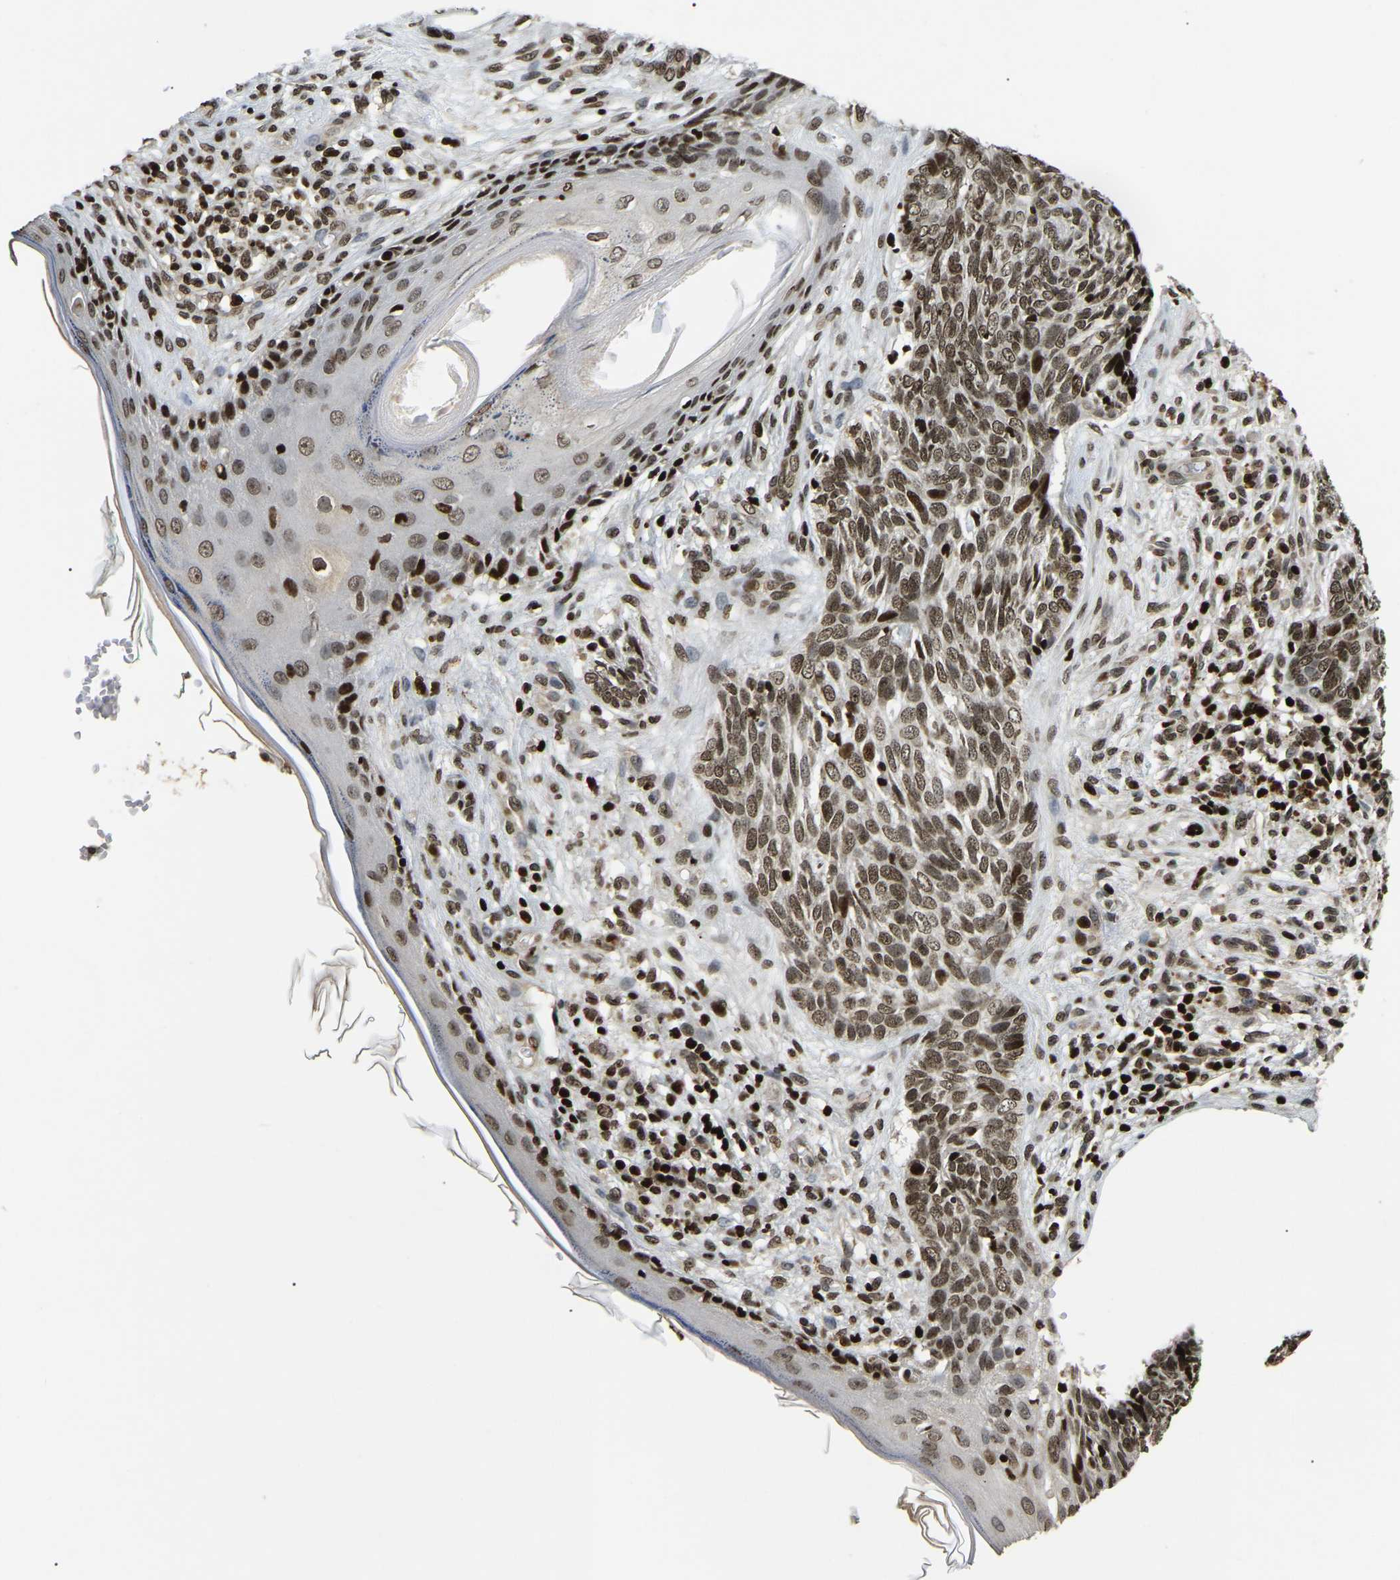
{"staining": {"intensity": "moderate", "quantity": ">75%", "location": "nuclear"}, "tissue": "skin cancer", "cell_type": "Tumor cells", "image_type": "cancer", "snomed": [{"axis": "morphology", "description": "Basal cell carcinoma"}, {"axis": "topography", "description": "Skin"}], "caption": "Brown immunohistochemical staining in human basal cell carcinoma (skin) reveals moderate nuclear staining in approximately >75% of tumor cells.", "gene": "LRRC61", "patient": {"sex": "female", "age": 84}}